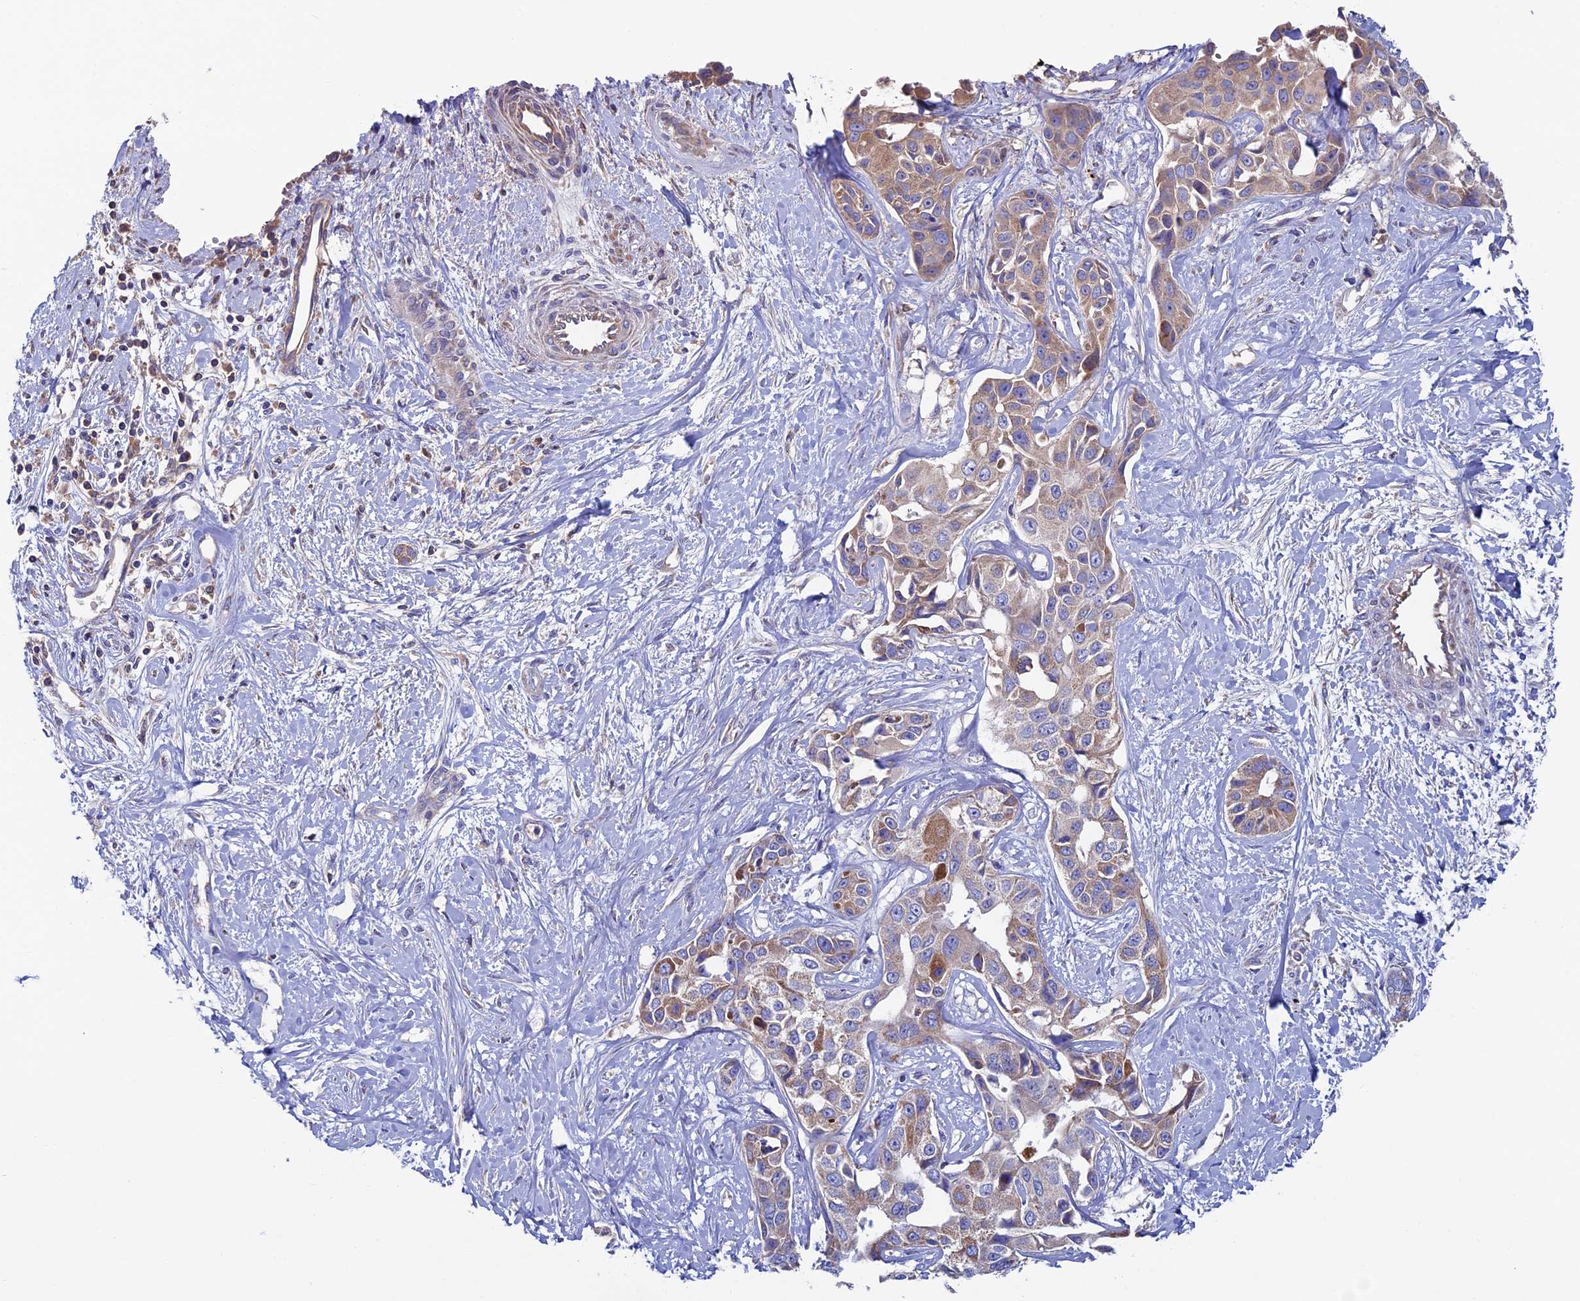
{"staining": {"intensity": "moderate", "quantity": ">75%", "location": "cytoplasmic/membranous"}, "tissue": "liver cancer", "cell_type": "Tumor cells", "image_type": "cancer", "snomed": [{"axis": "morphology", "description": "Cholangiocarcinoma"}, {"axis": "topography", "description": "Liver"}], "caption": "Liver cancer (cholangiocarcinoma) stained with a brown dye exhibits moderate cytoplasmic/membranous positive staining in about >75% of tumor cells.", "gene": "SLC15A5", "patient": {"sex": "male", "age": 59}}